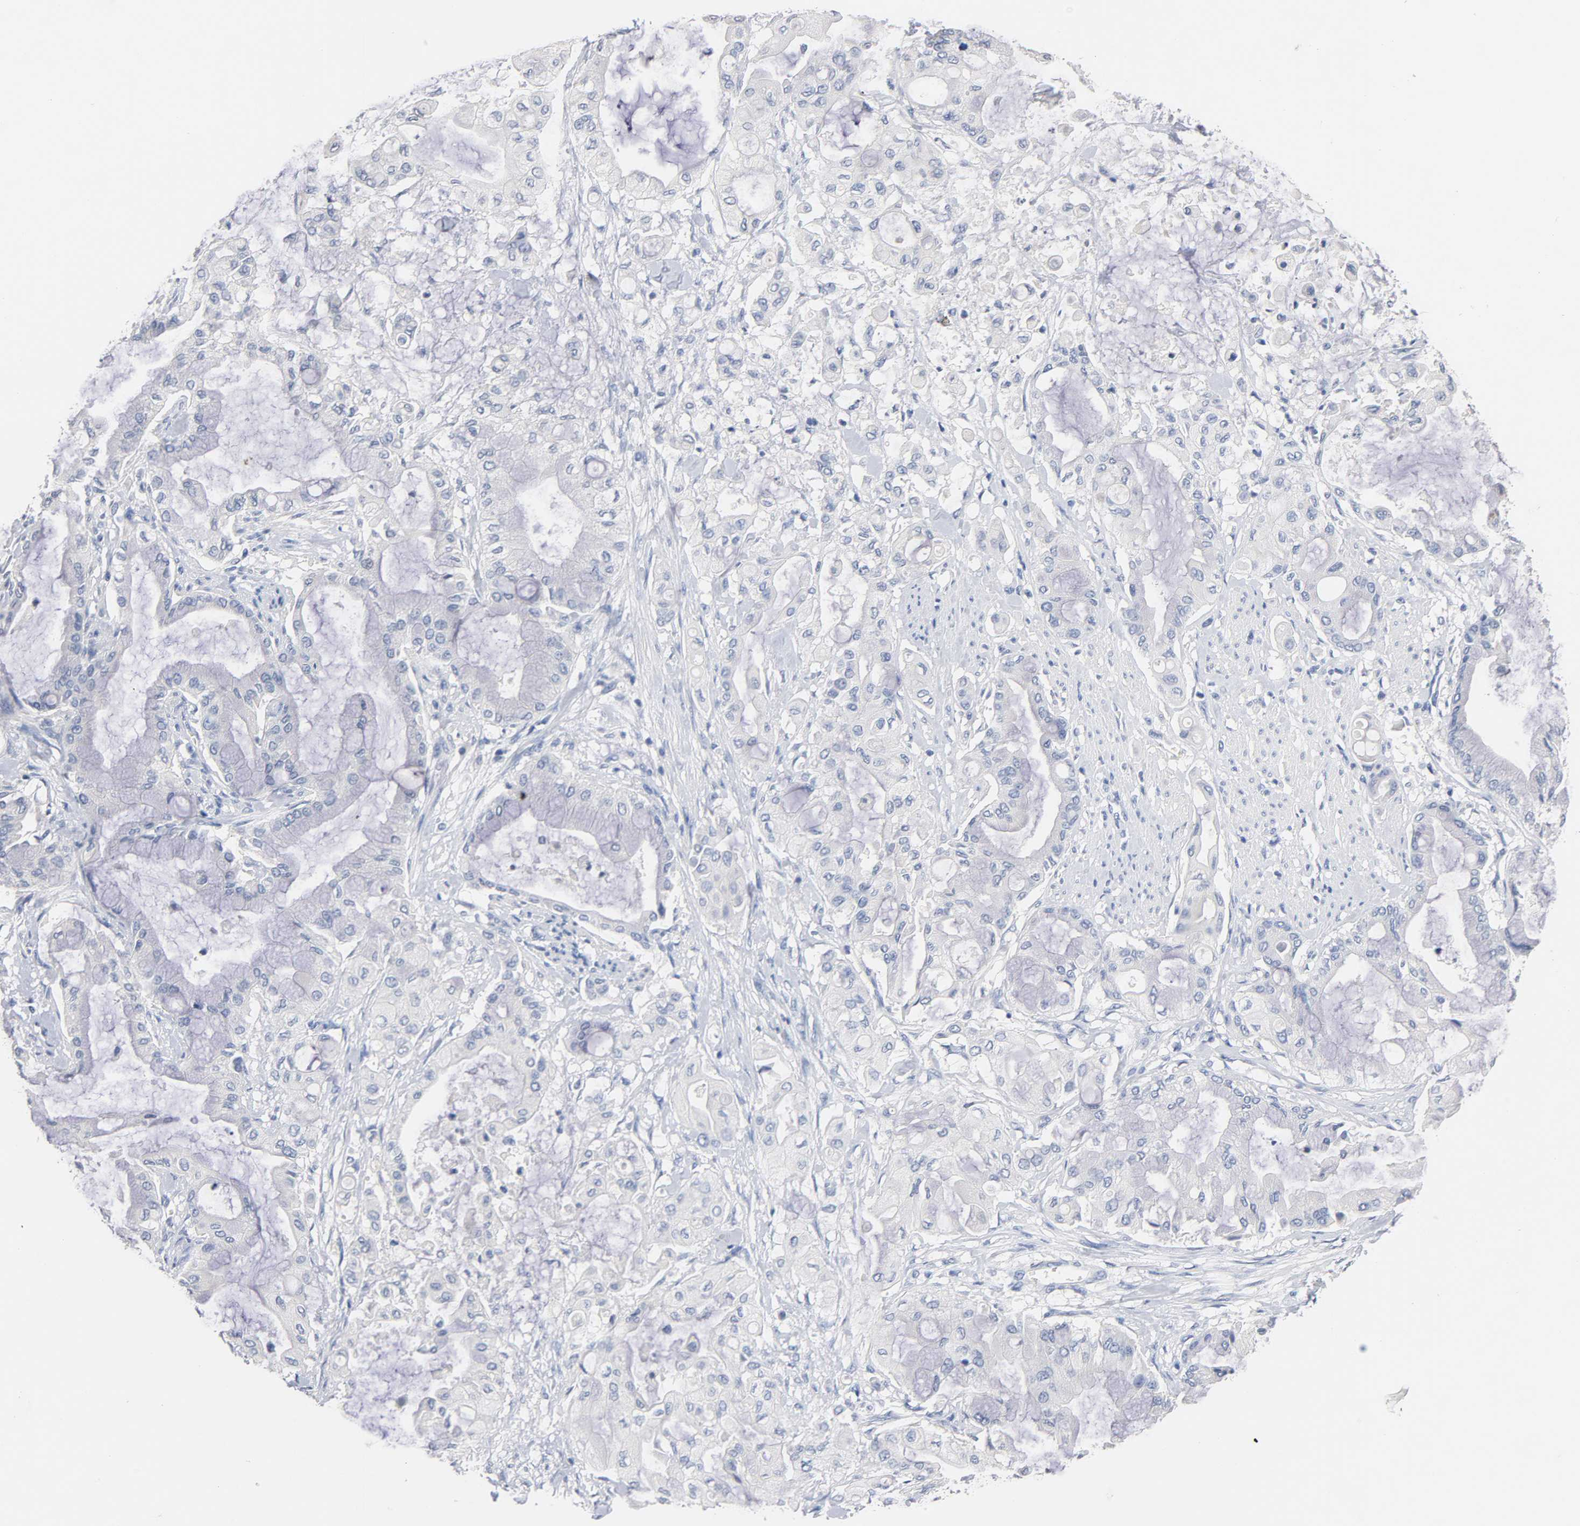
{"staining": {"intensity": "negative", "quantity": "none", "location": "none"}, "tissue": "pancreatic cancer", "cell_type": "Tumor cells", "image_type": "cancer", "snomed": [{"axis": "morphology", "description": "Adenocarcinoma, NOS"}, {"axis": "morphology", "description": "Adenocarcinoma, metastatic, NOS"}, {"axis": "topography", "description": "Lymph node"}, {"axis": "topography", "description": "Pancreas"}, {"axis": "topography", "description": "Duodenum"}], "caption": "A high-resolution image shows immunohistochemistry (IHC) staining of pancreatic metastatic adenocarcinoma, which displays no significant expression in tumor cells.", "gene": "ZCCHC13", "patient": {"sex": "female", "age": 64}}